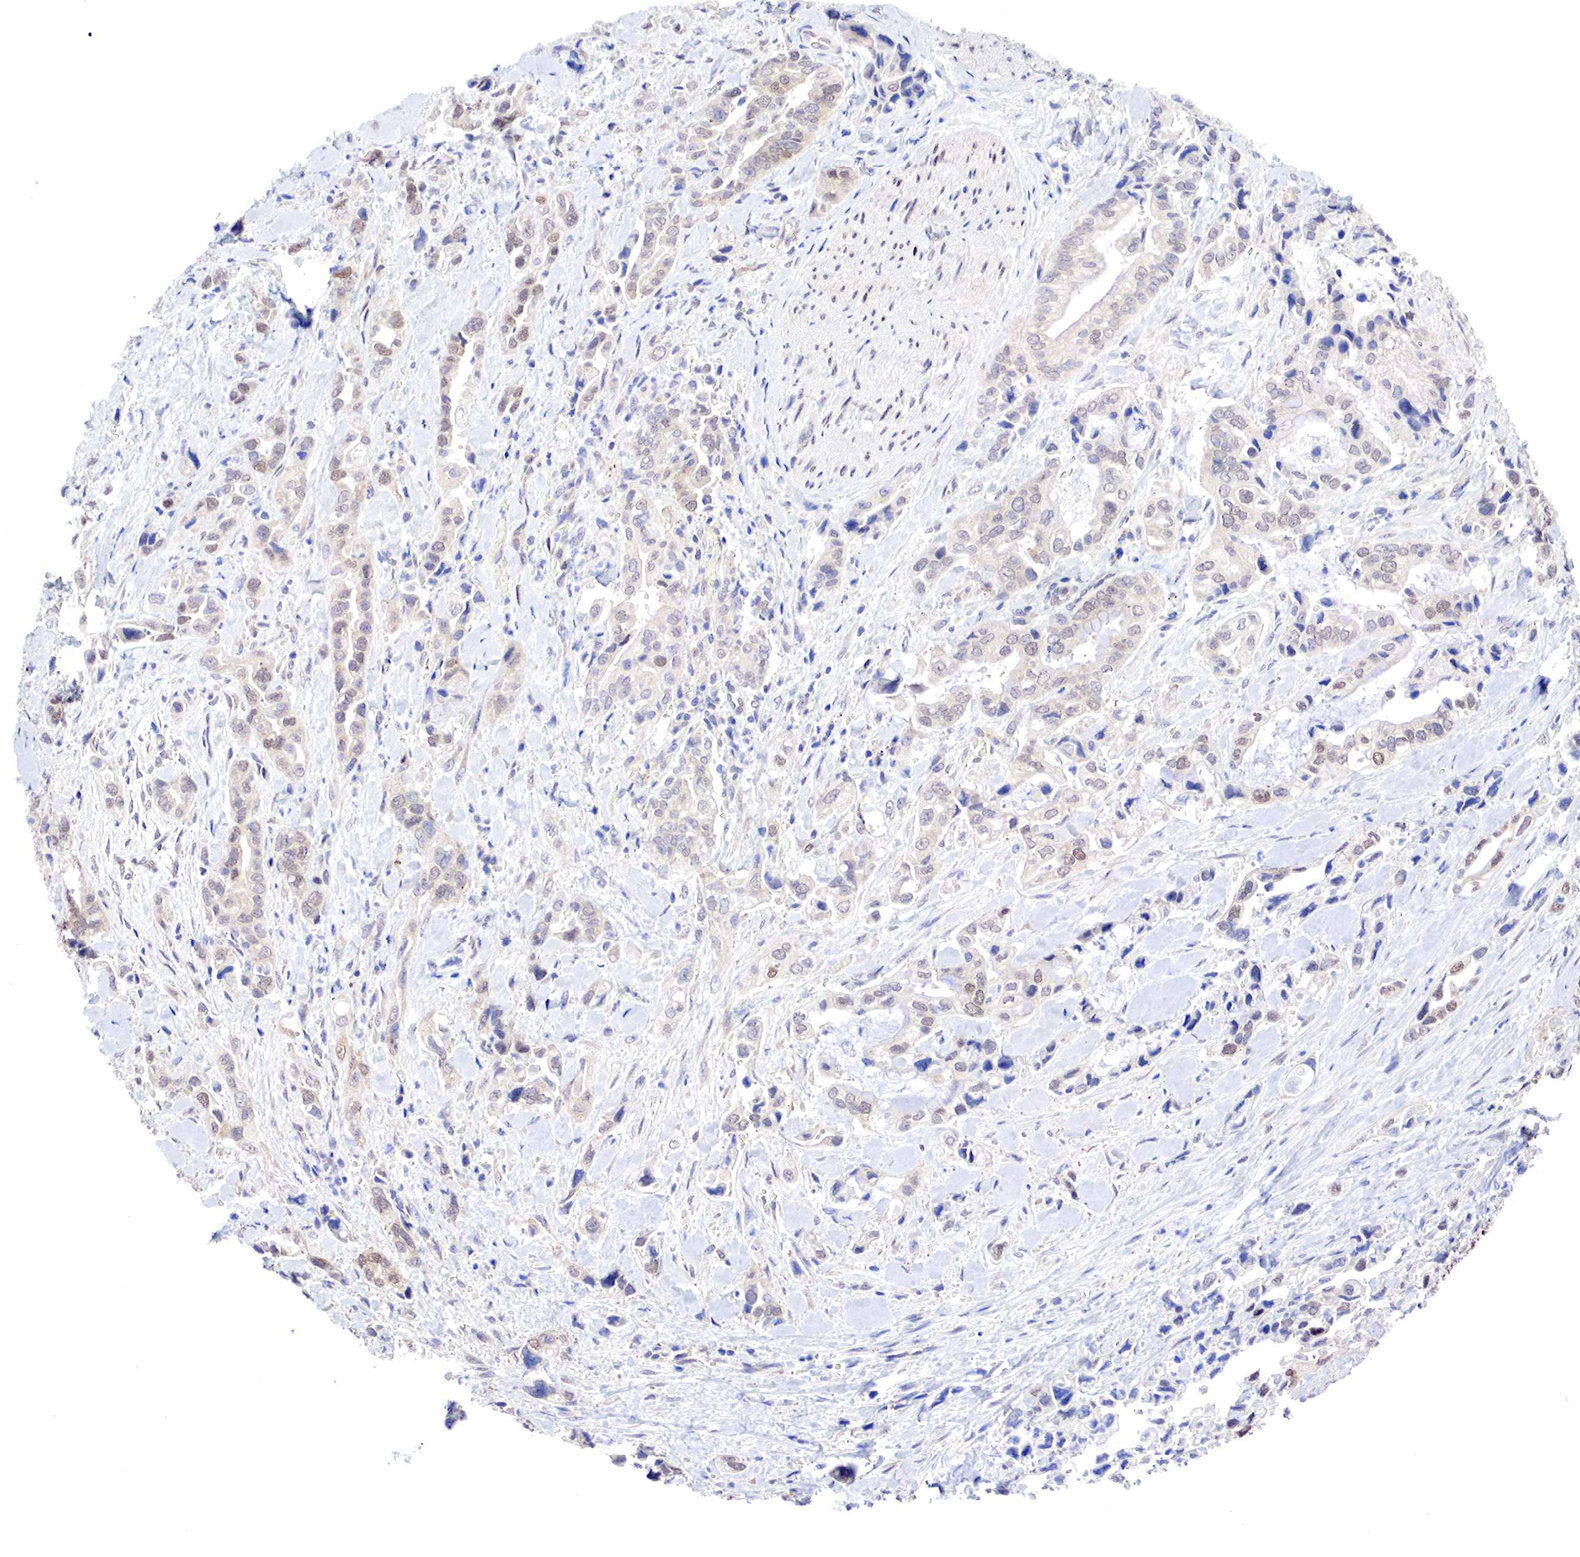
{"staining": {"intensity": "weak", "quantity": "25%-75%", "location": "cytoplasmic/membranous,nuclear"}, "tissue": "pancreatic cancer", "cell_type": "Tumor cells", "image_type": "cancer", "snomed": [{"axis": "morphology", "description": "Adenocarcinoma, NOS"}, {"axis": "topography", "description": "Pancreas"}], "caption": "Brown immunohistochemical staining in human pancreatic cancer shows weak cytoplasmic/membranous and nuclear expression in about 25%-75% of tumor cells.", "gene": "PABIR2", "patient": {"sex": "male", "age": 69}}